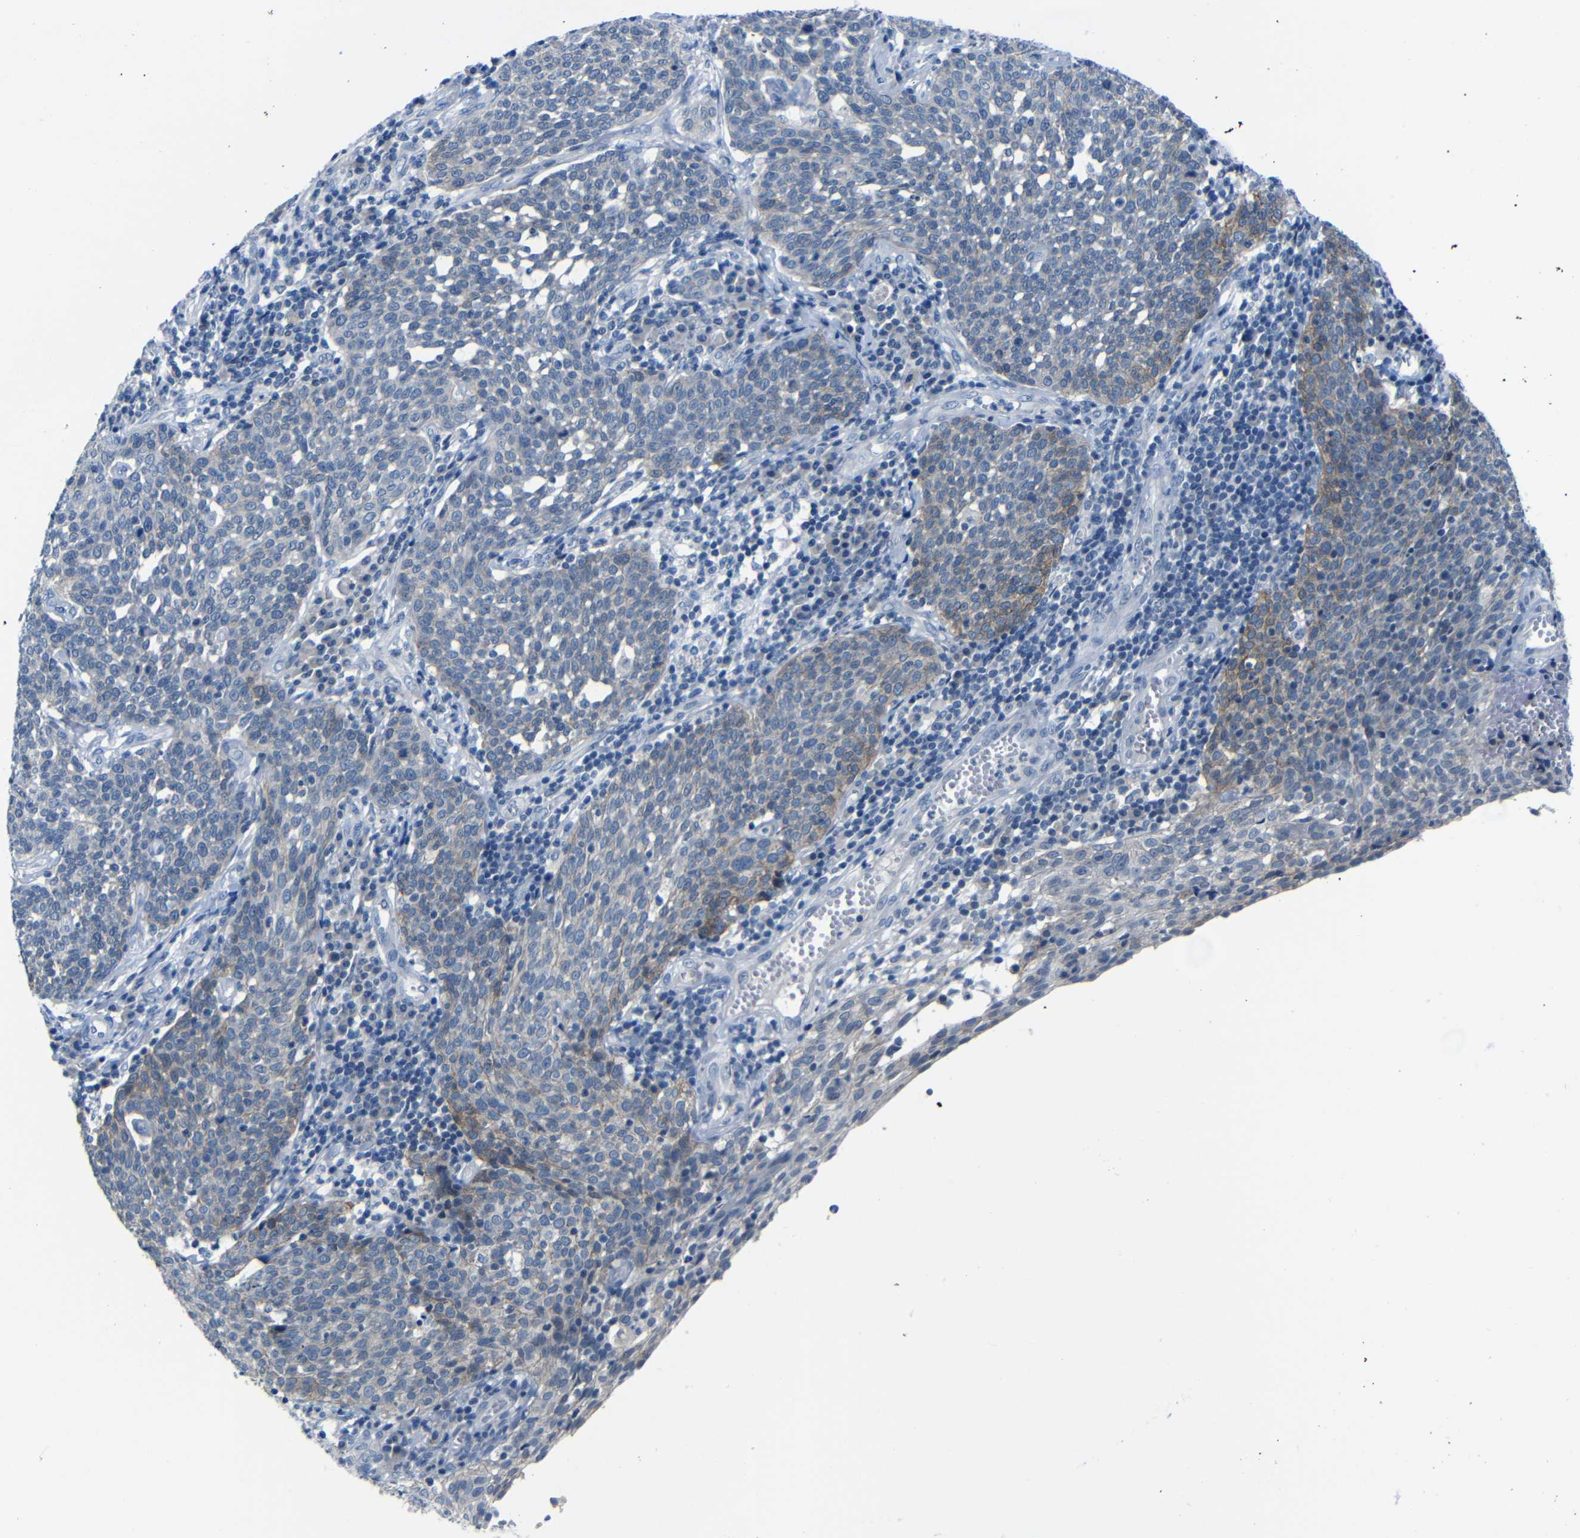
{"staining": {"intensity": "weak", "quantity": ">75%", "location": "cytoplasmic/membranous"}, "tissue": "cervical cancer", "cell_type": "Tumor cells", "image_type": "cancer", "snomed": [{"axis": "morphology", "description": "Squamous cell carcinoma, NOS"}, {"axis": "topography", "description": "Cervix"}], "caption": "Human cervical squamous cell carcinoma stained with a protein marker reveals weak staining in tumor cells.", "gene": "ANK3", "patient": {"sex": "female", "age": 34}}